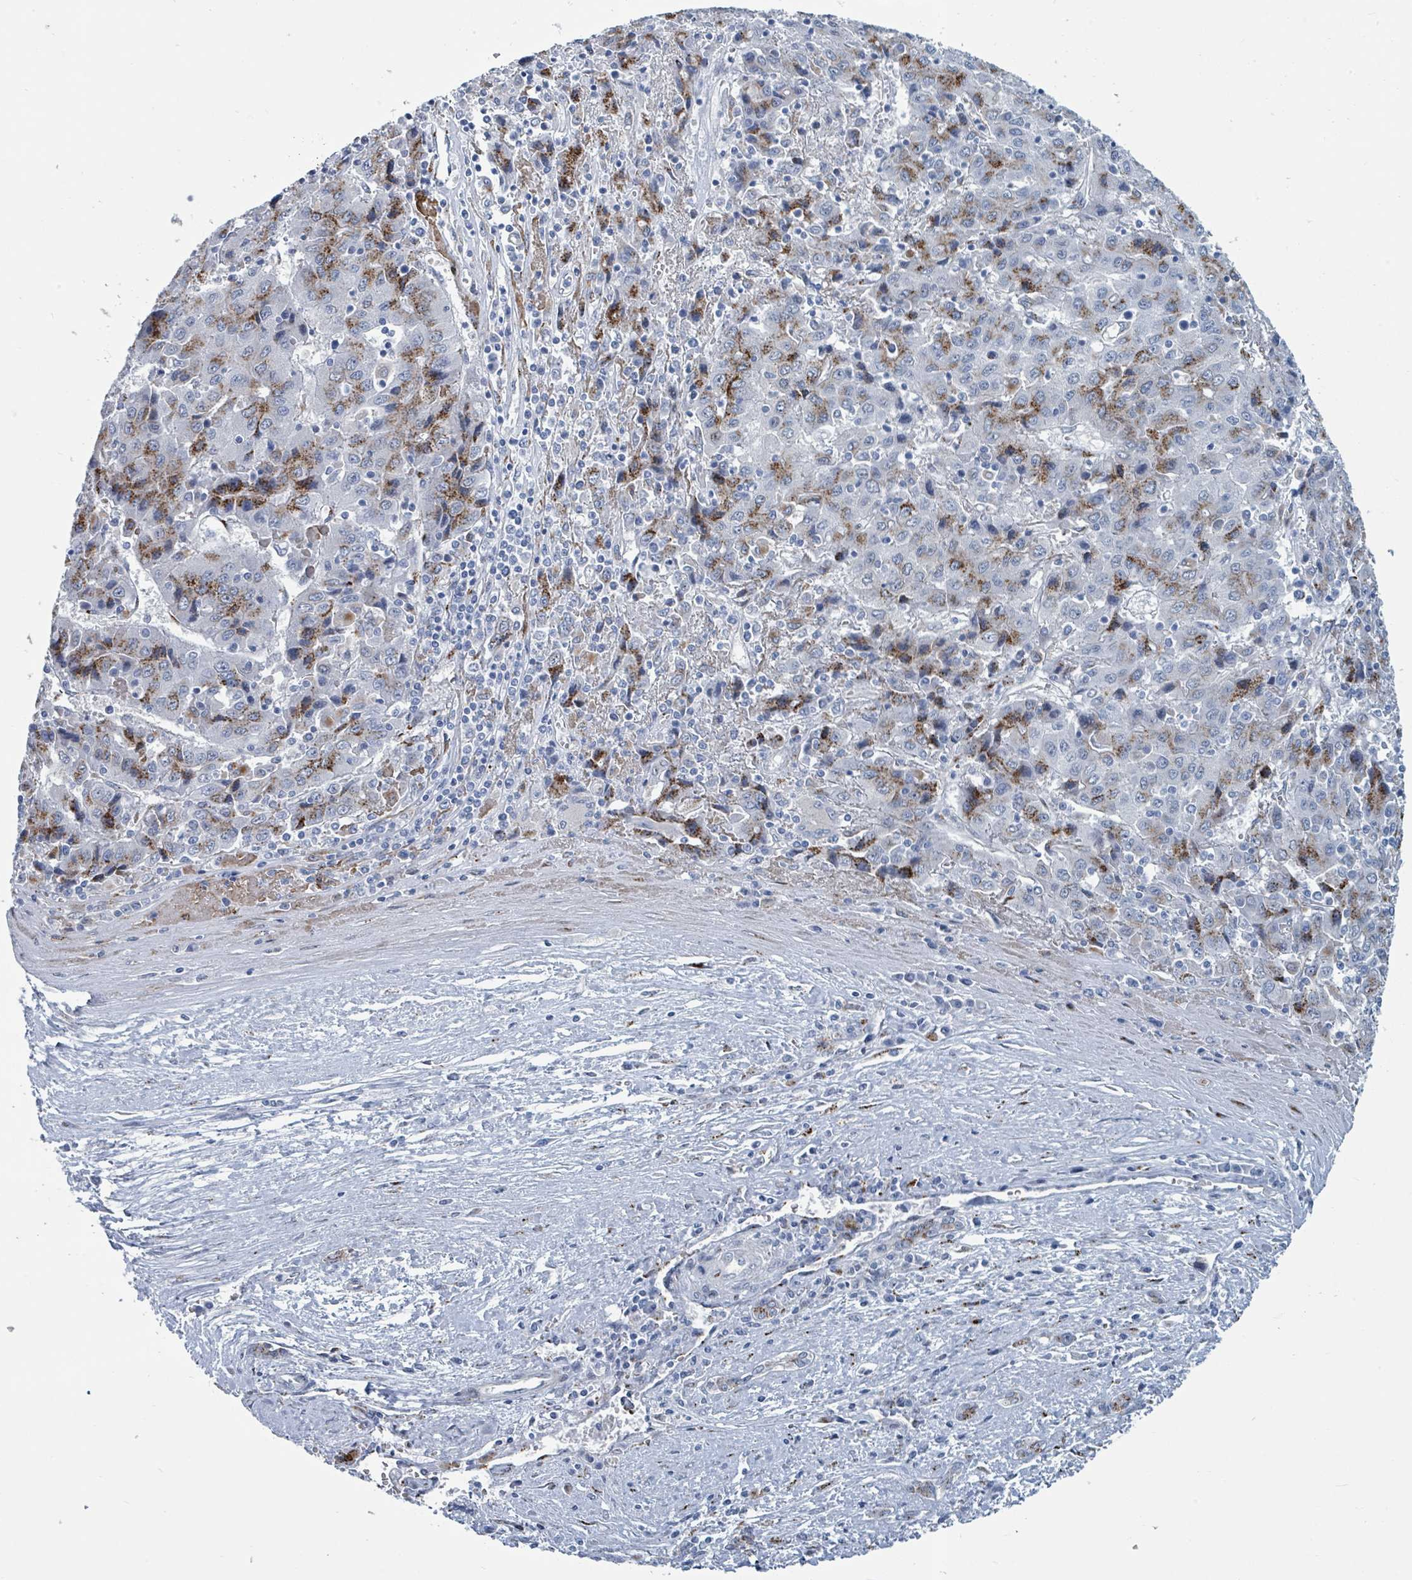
{"staining": {"intensity": "moderate", "quantity": "25%-75%", "location": "cytoplasmic/membranous"}, "tissue": "liver cancer", "cell_type": "Tumor cells", "image_type": "cancer", "snomed": [{"axis": "morphology", "description": "Carcinoma, Hepatocellular, NOS"}, {"axis": "topography", "description": "Liver"}], "caption": "A micrograph of human liver cancer stained for a protein exhibits moderate cytoplasmic/membranous brown staining in tumor cells. (Stains: DAB in brown, nuclei in blue, Microscopy: brightfield microscopy at high magnification).", "gene": "DCAF5", "patient": {"sex": "female", "age": 53}}